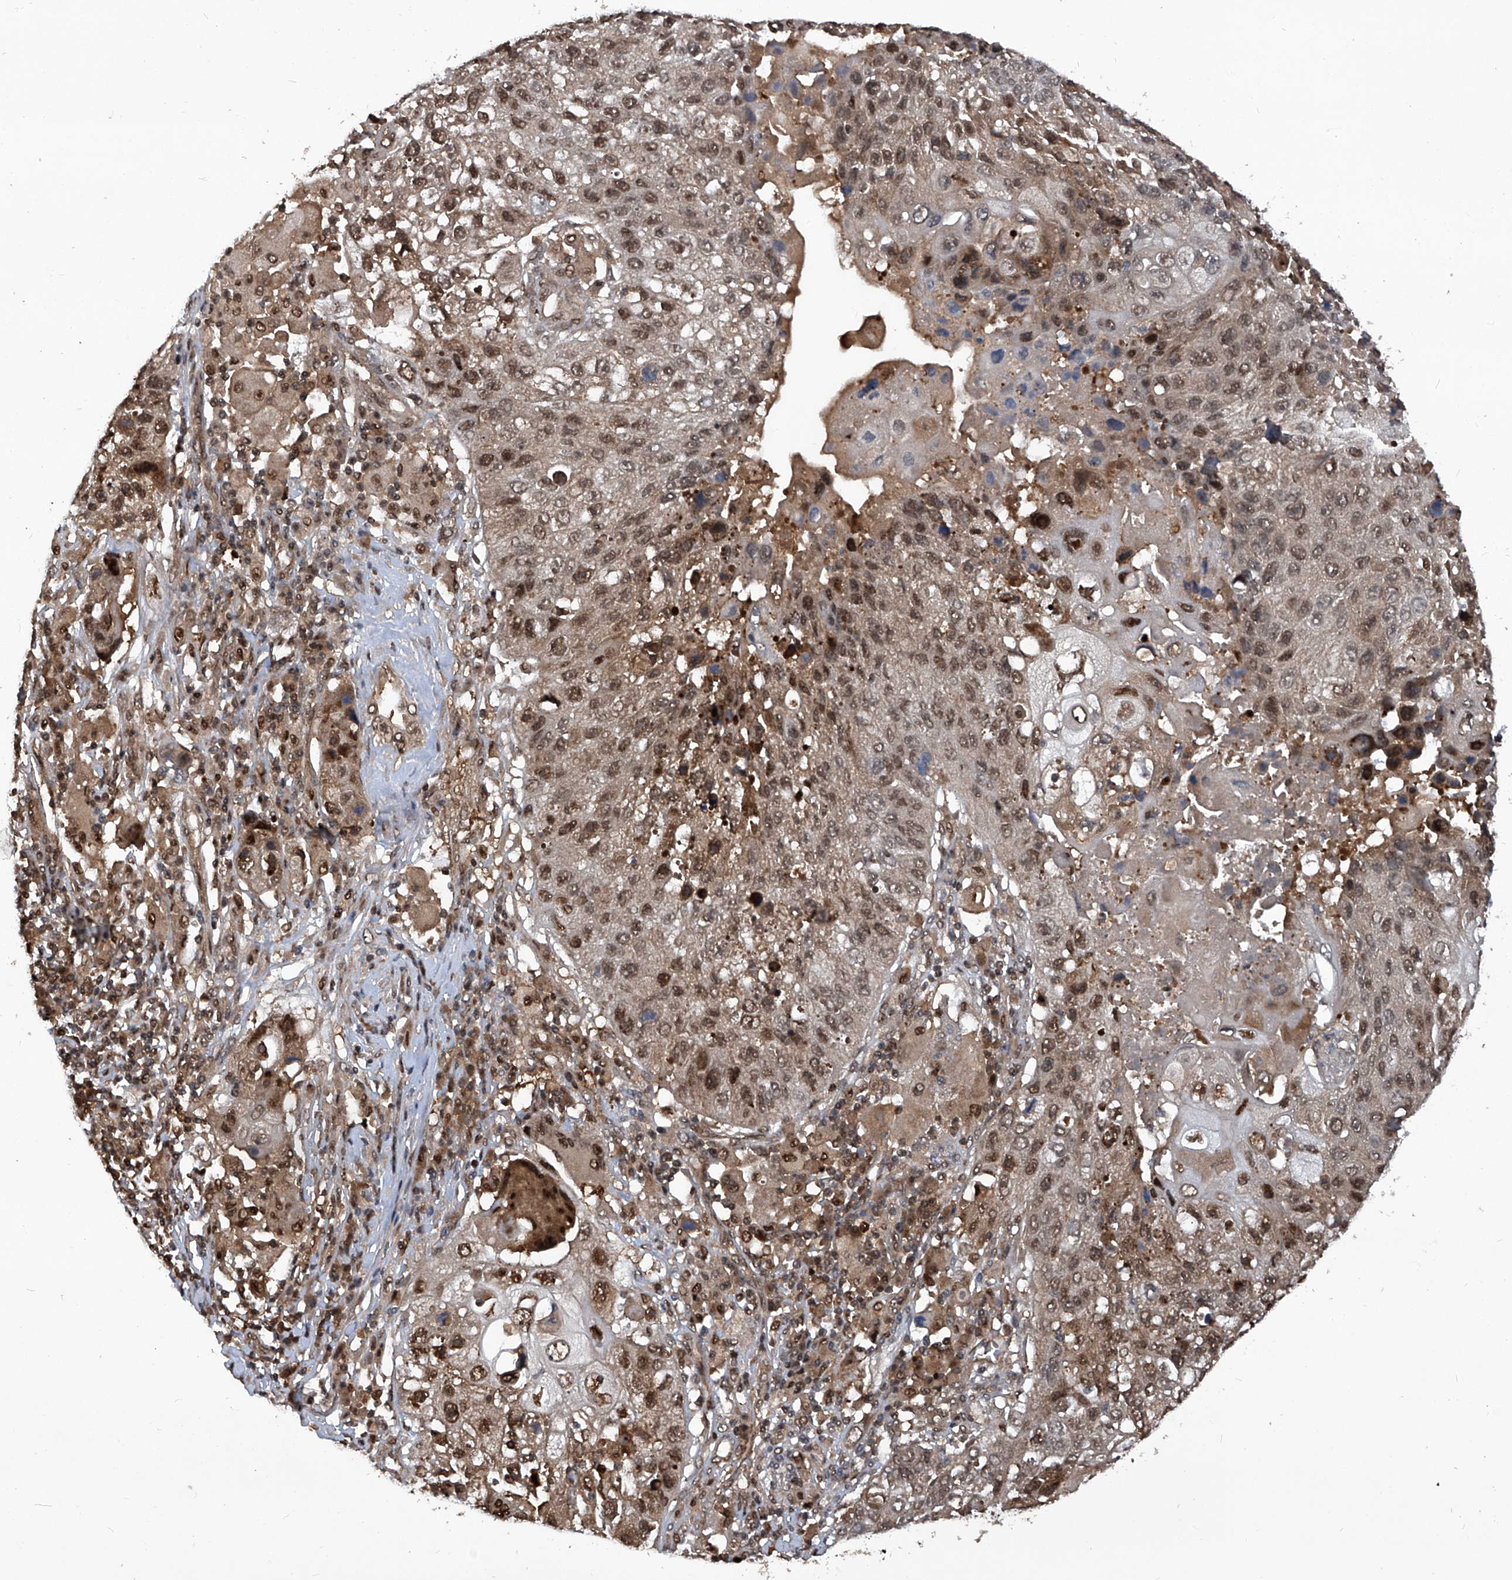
{"staining": {"intensity": "moderate", "quantity": ">75%", "location": "nuclear"}, "tissue": "lung cancer", "cell_type": "Tumor cells", "image_type": "cancer", "snomed": [{"axis": "morphology", "description": "Squamous cell carcinoma, NOS"}, {"axis": "topography", "description": "Lung"}], "caption": "High-power microscopy captured an immunohistochemistry (IHC) histopathology image of lung squamous cell carcinoma, revealing moderate nuclear staining in about >75% of tumor cells.", "gene": "PSMB1", "patient": {"sex": "male", "age": 61}}